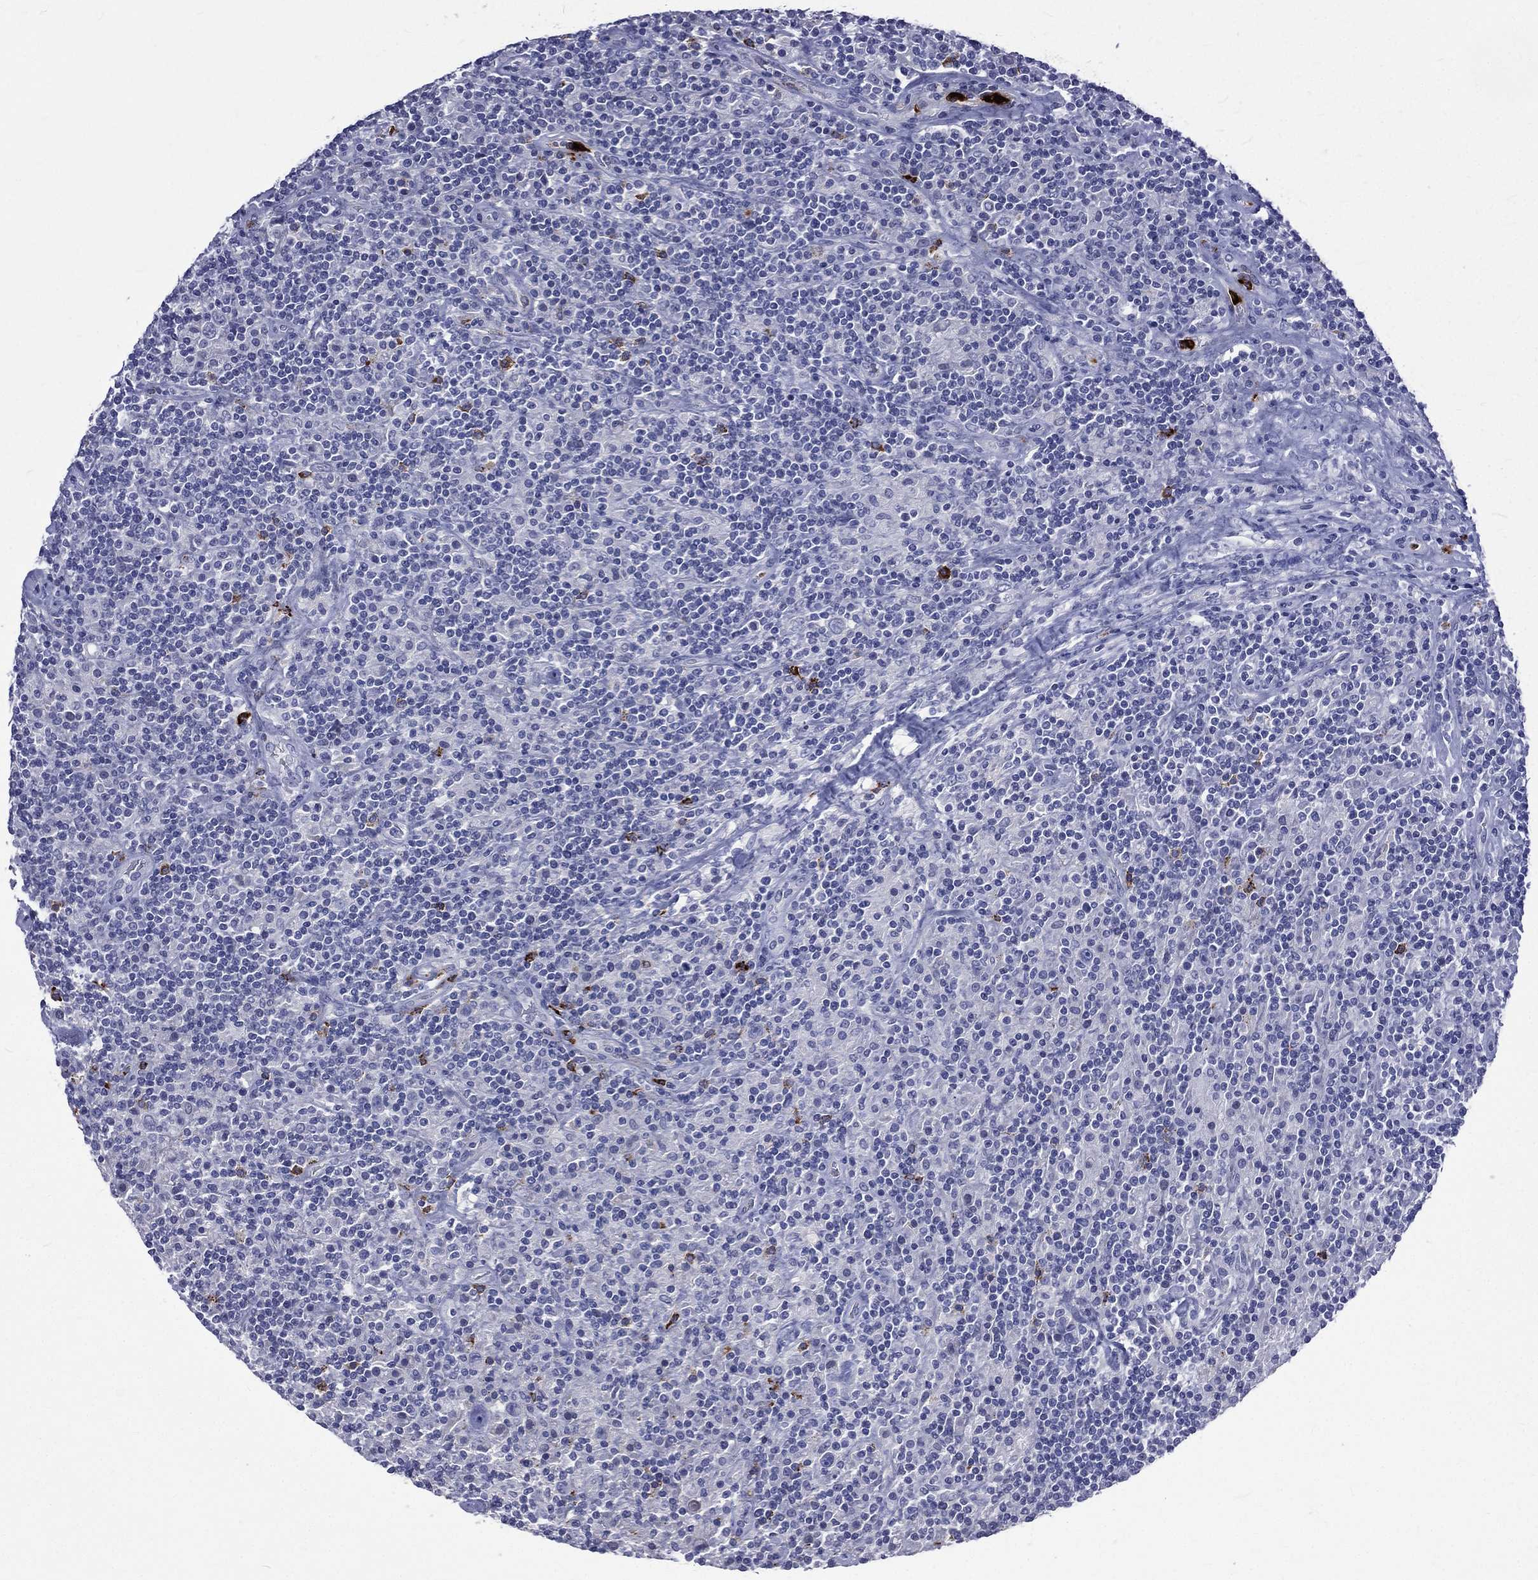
{"staining": {"intensity": "negative", "quantity": "none", "location": "none"}, "tissue": "lymphoma", "cell_type": "Tumor cells", "image_type": "cancer", "snomed": [{"axis": "morphology", "description": "Hodgkin's disease, NOS"}, {"axis": "topography", "description": "Lymph node"}], "caption": "Histopathology image shows no significant protein staining in tumor cells of Hodgkin's disease. Nuclei are stained in blue.", "gene": "ELANE", "patient": {"sex": "male", "age": 70}}